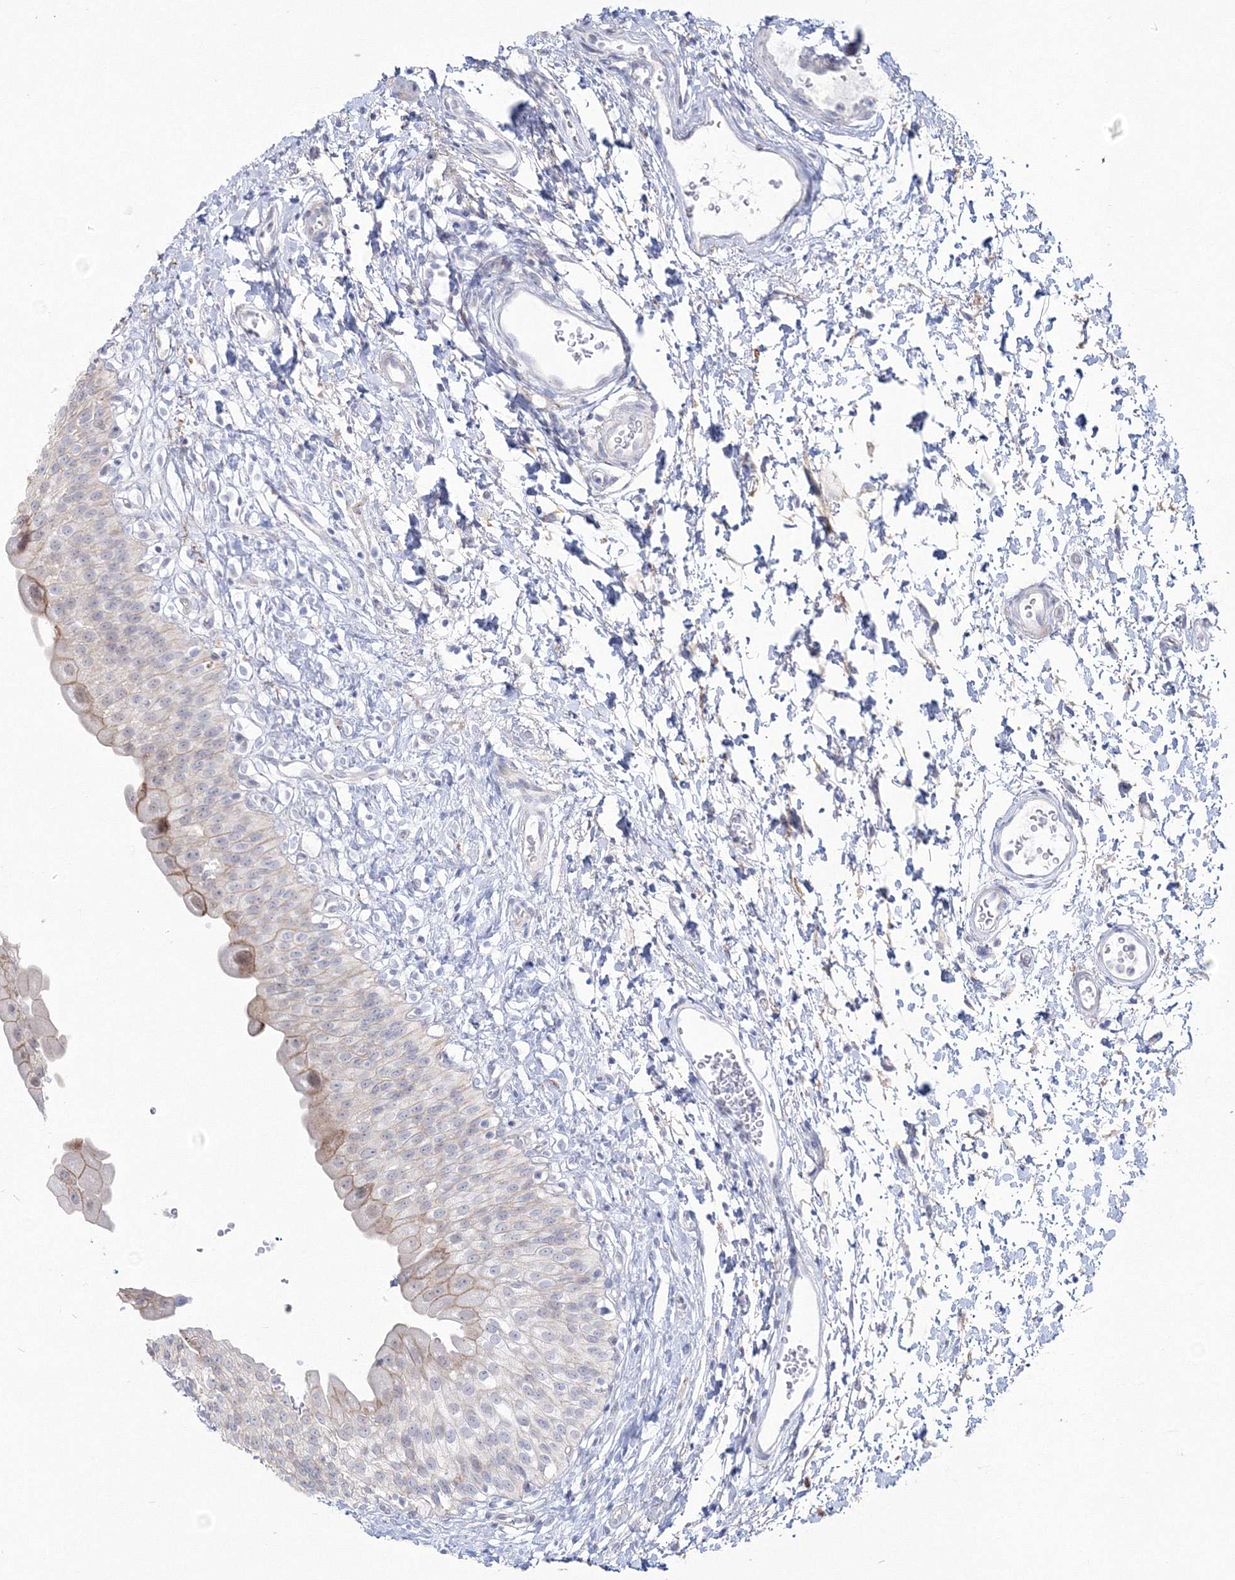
{"staining": {"intensity": "moderate", "quantity": "<25%", "location": "cytoplasmic/membranous"}, "tissue": "urinary bladder", "cell_type": "Urothelial cells", "image_type": "normal", "snomed": [{"axis": "morphology", "description": "Normal tissue, NOS"}, {"axis": "topography", "description": "Urinary bladder"}], "caption": "Immunohistochemical staining of normal human urinary bladder exhibits low levels of moderate cytoplasmic/membranous staining in approximately <25% of urothelial cells.", "gene": "HYAL2", "patient": {"sex": "male", "age": 51}}